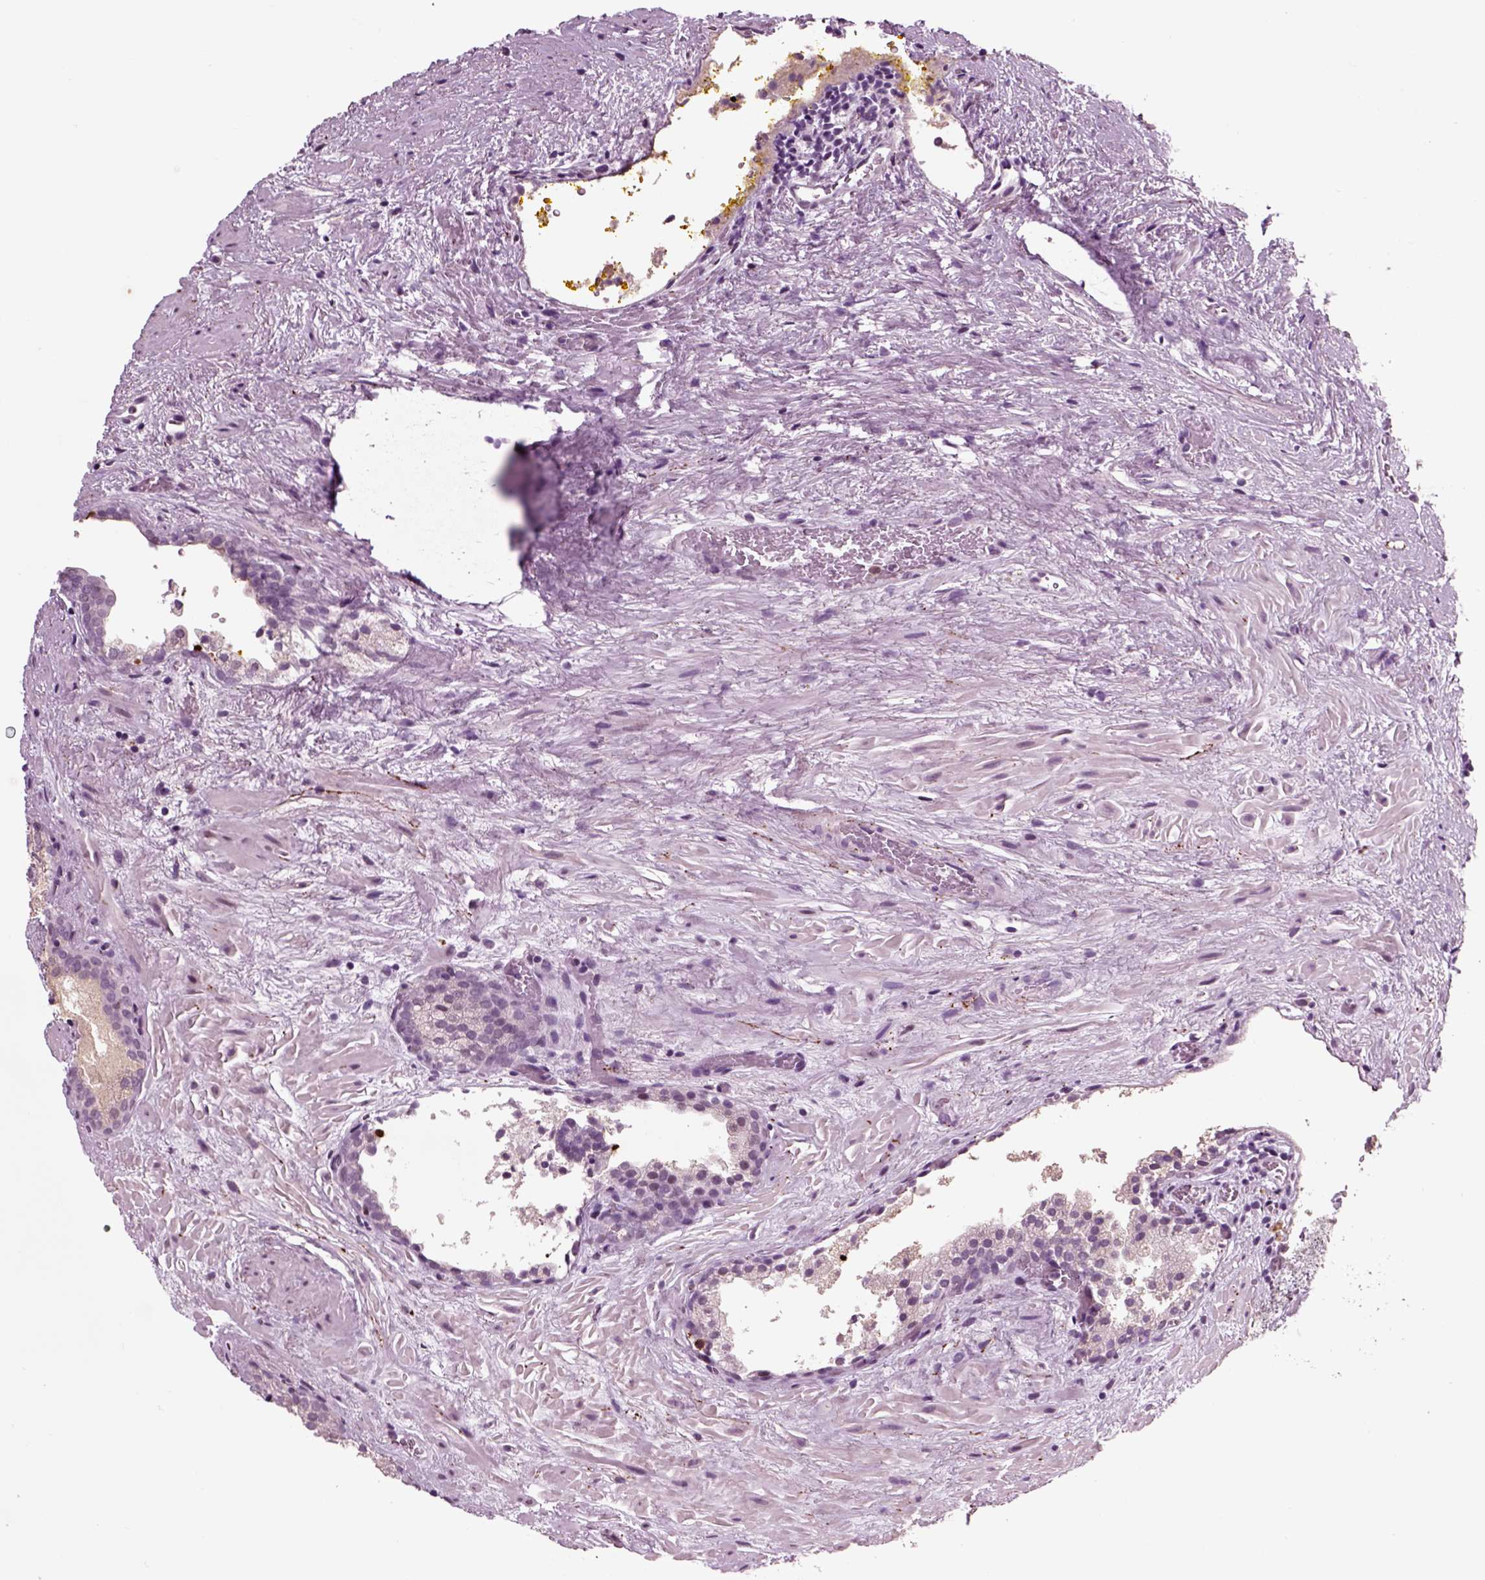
{"staining": {"intensity": "negative", "quantity": "none", "location": "none"}, "tissue": "prostate cancer", "cell_type": "Tumor cells", "image_type": "cancer", "snomed": [{"axis": "morphology", "description": "Adenocarcinoma, NOS"}, {"axis": "topography", "description": "Prostate"}], "caption": "Human prostate cancer (adenocarcinoma) stained for a protein using immunohistochemistry (IHC) displays no staining in tumor cells.", "gene": "CHGB", "patient": {"sex": "male", "age": 66}}